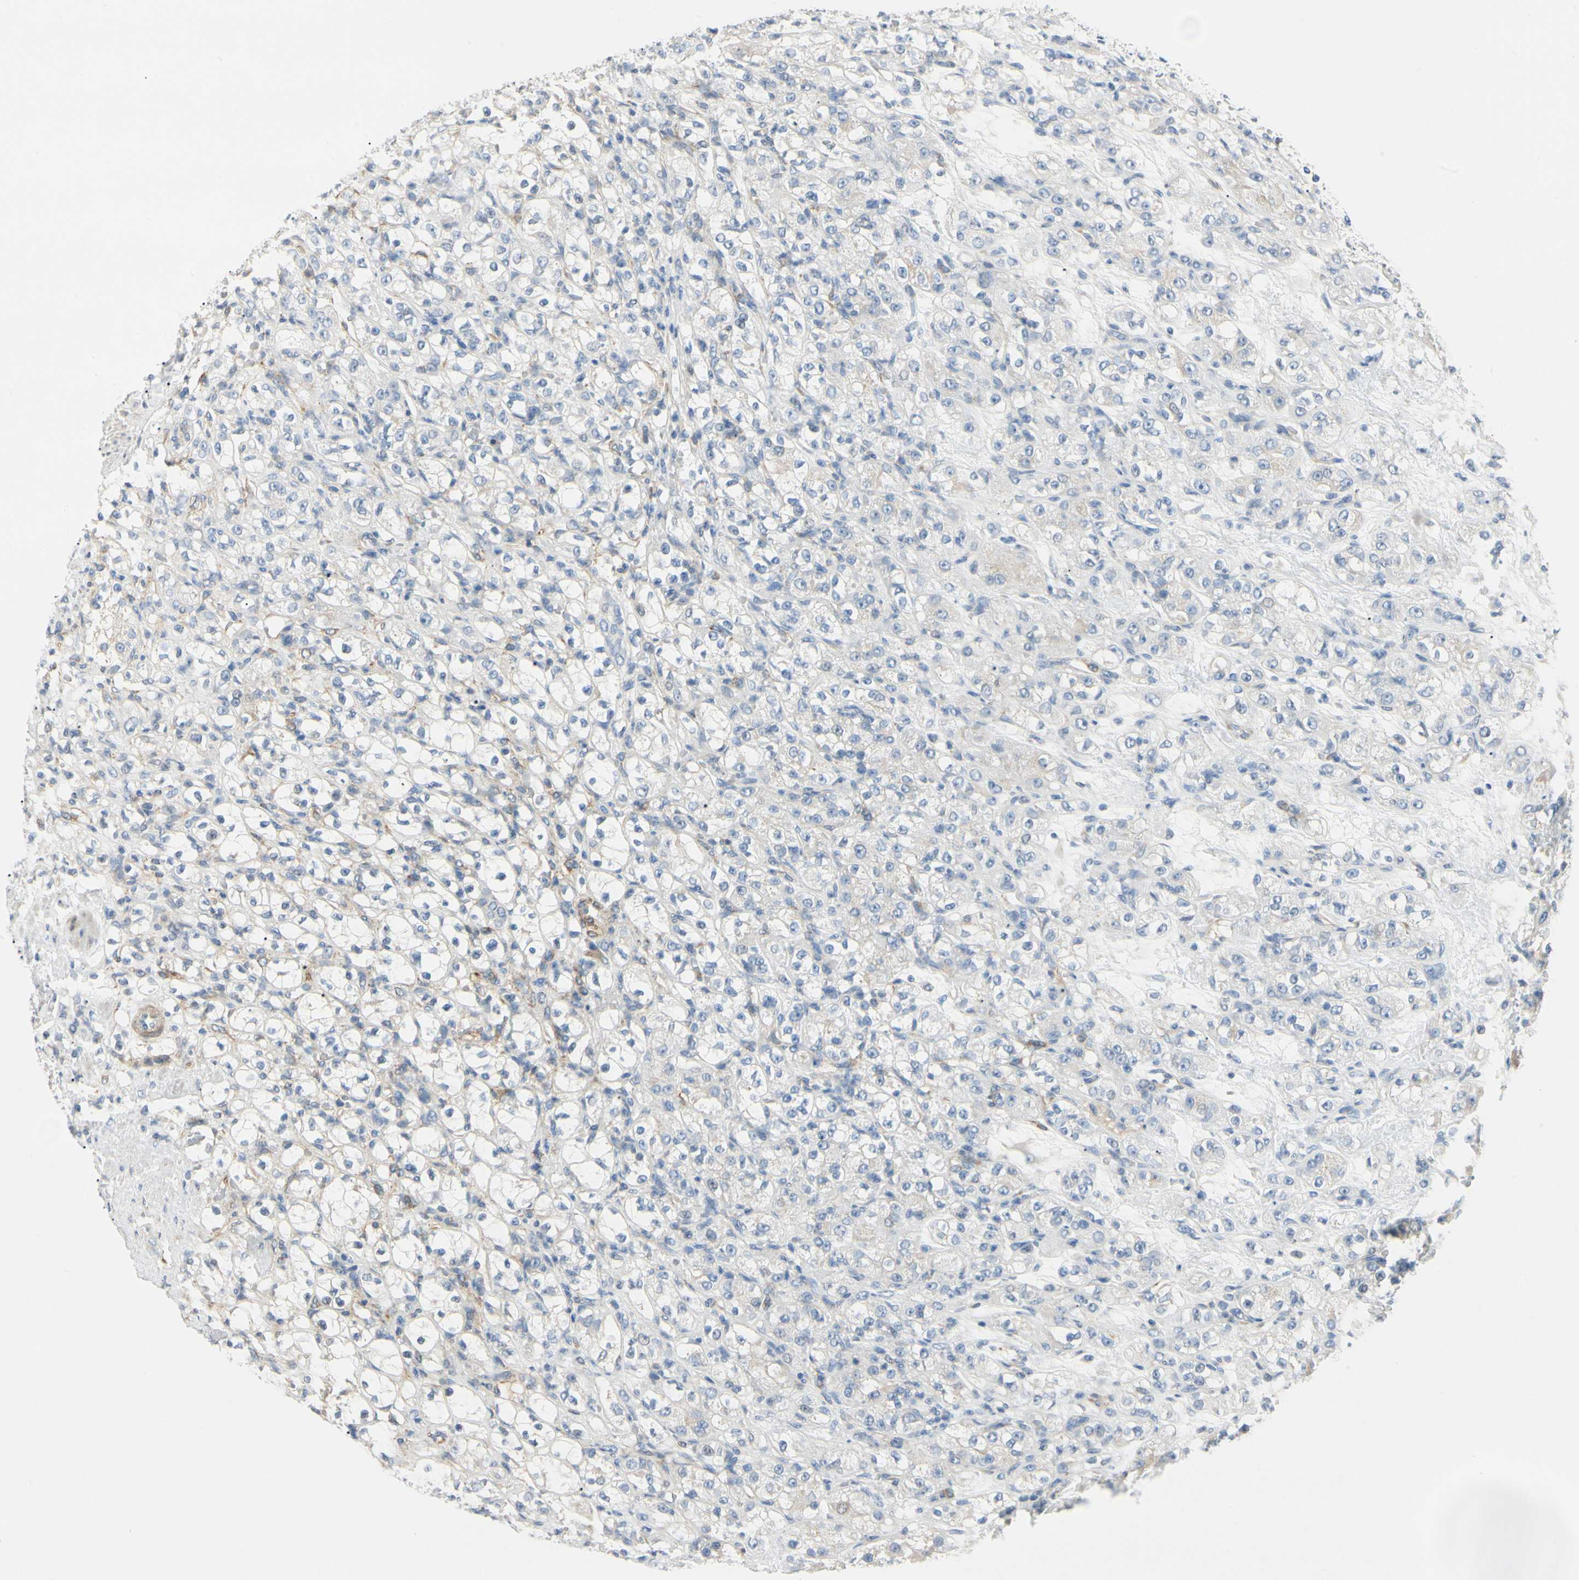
{"staining": {"intensity": "negative", "quantity": "none", "location": "none"}, "tissue": "renal cancer", "cell_type": "Tumor cells", "image_type": "cancer", "snomed": [{"axis": "morphology", "description": "Normal tissue, NOS"}, {"axis": "morphology", "description": "Adenocarcinoma, NOS"}, {"axis": "topography", "description": "Kidney"}], "caption": "Renal cancer was stained to show a protein in brown. There is no significant expression in tumor cells.", "gene": "AMPH", "patient": {"sex": "male", "age": 61}}